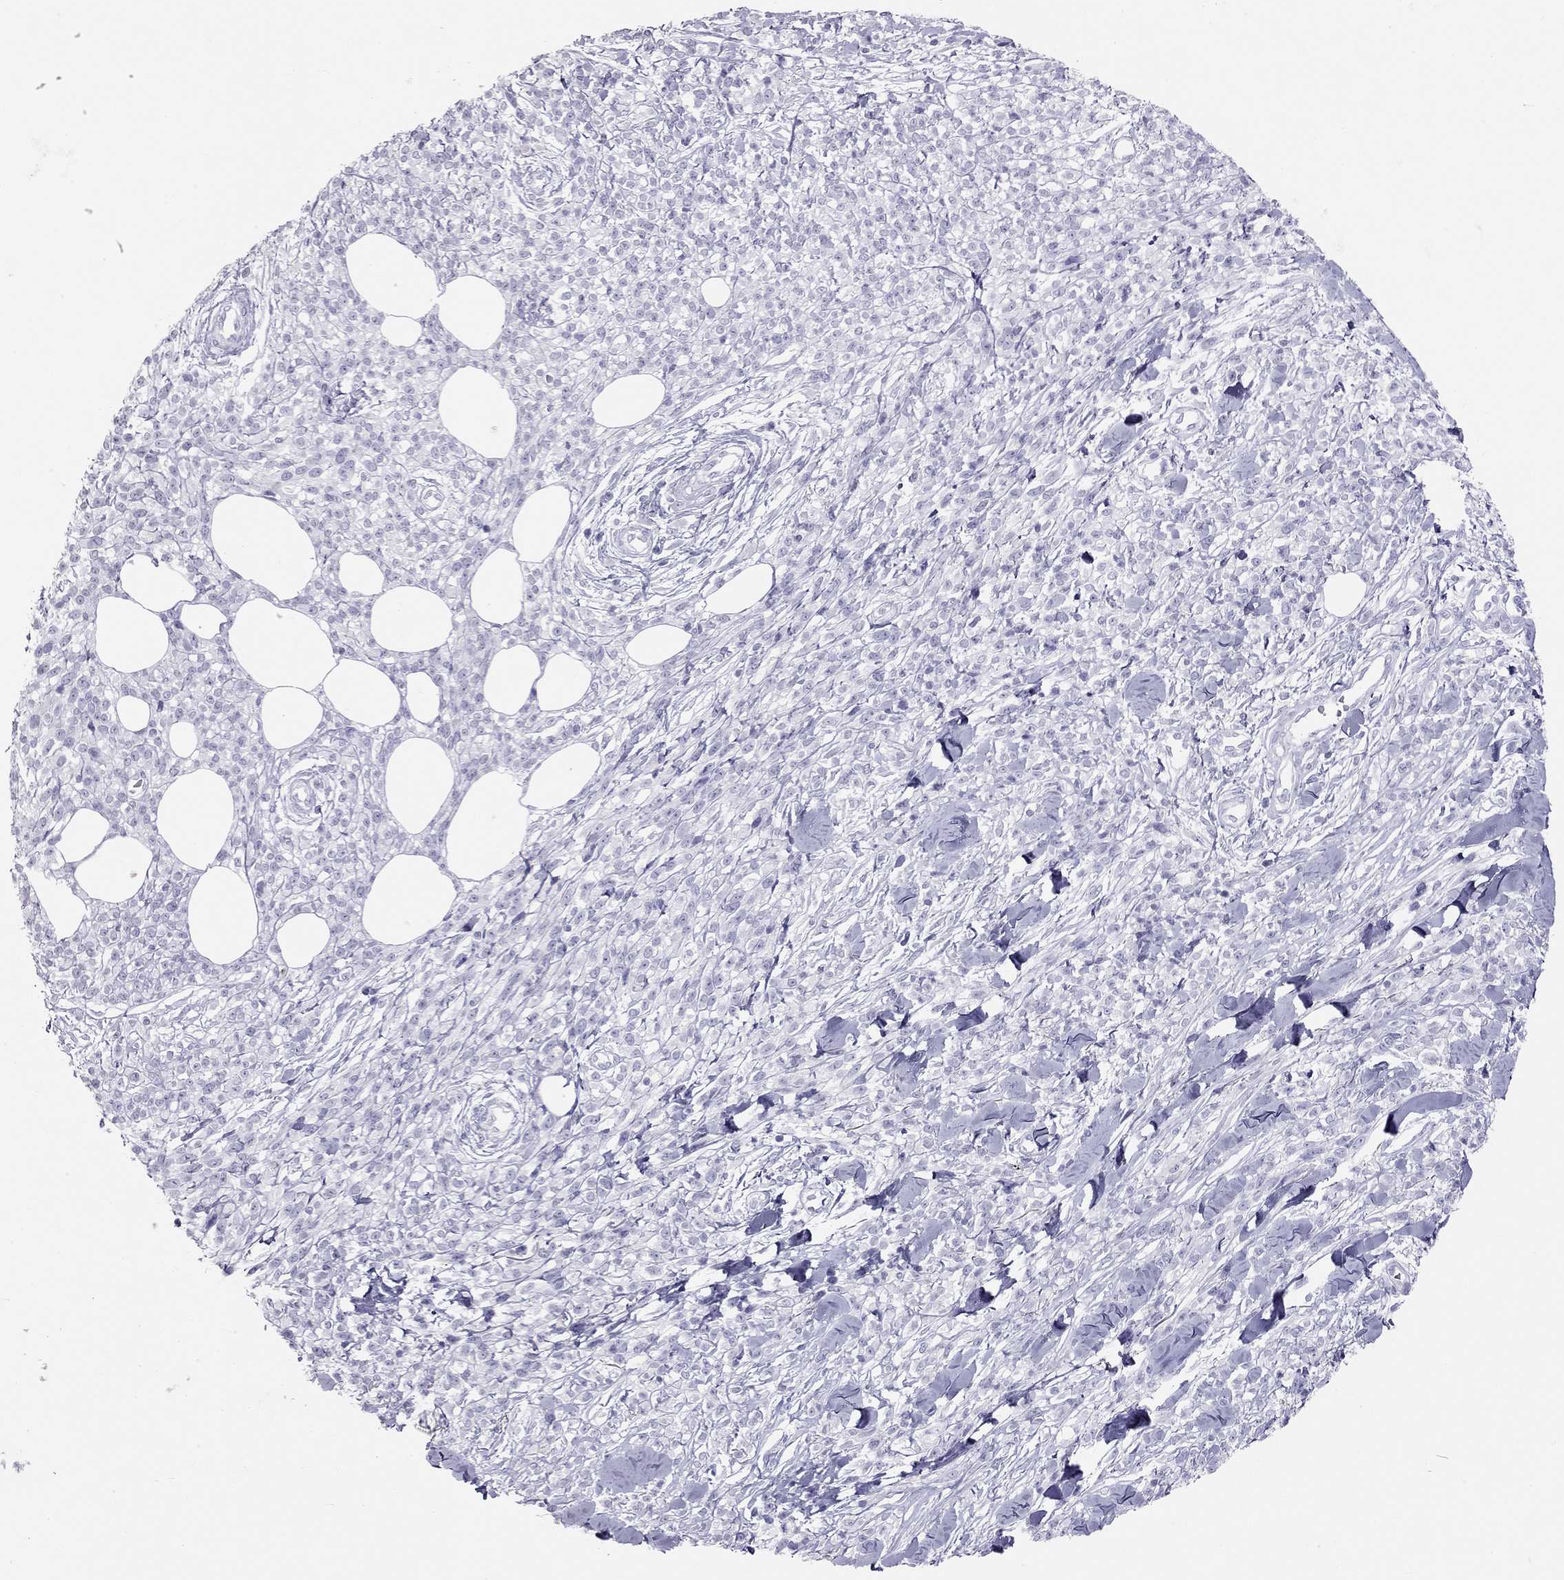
{"staining": {"intensity": "negative", "quantity": "none", "location": "none"}, "tissue": "melanoma", "cell_type": "Tumor cells", "image_type": "cancer", "snomed": [{"axis": "morphology", "description": "Malignant melanoma, NOS"}, {"axis": "topography", "description": "Skin"}, {"axis": "topography", "description": "Skin of trunk"}], "caption": "Immunohistochemistry of melanoma shows no positivity in tumor cells.", "gene": "KLRG1", "patient": {"sex": "male", "age": 74}}